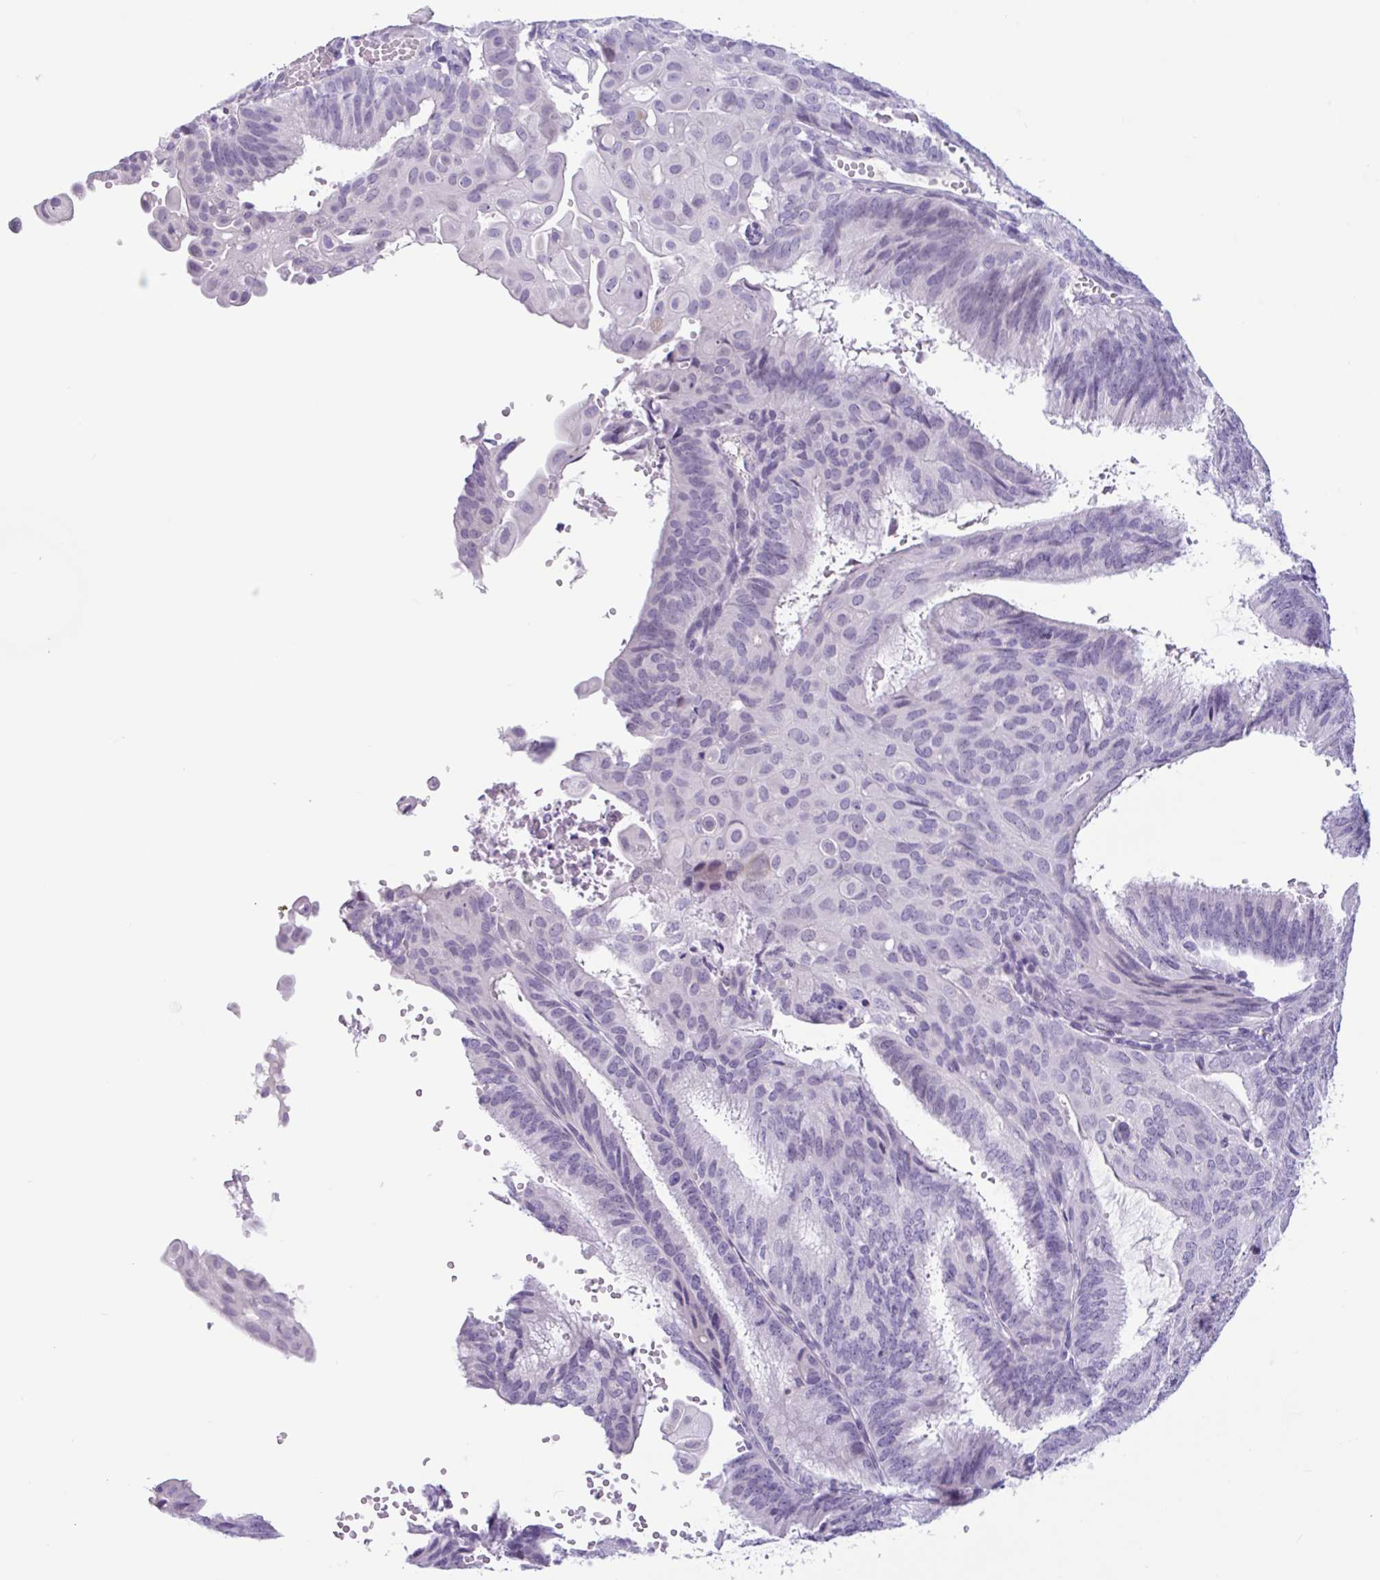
{"staining": {"intensity": "negative", "quantity": "none", "location": "none"}, "tissue": "endometrial cancer", "cell_type": "Tumor cells", "image_type": "cancer", "snomed": [{"axis": "morphology", "description": "Adenocarcinoma, NOS"}, {"axis": "topography", "description": "Endometrium"}], "caption": "High power microscopy image of an IHC micrograph of endometrial cancer (adenocarcinoma), revealing no significant staining in tumor cells.", "gene": "CTSE", "patient": {"sex": "female", "age": 49}}